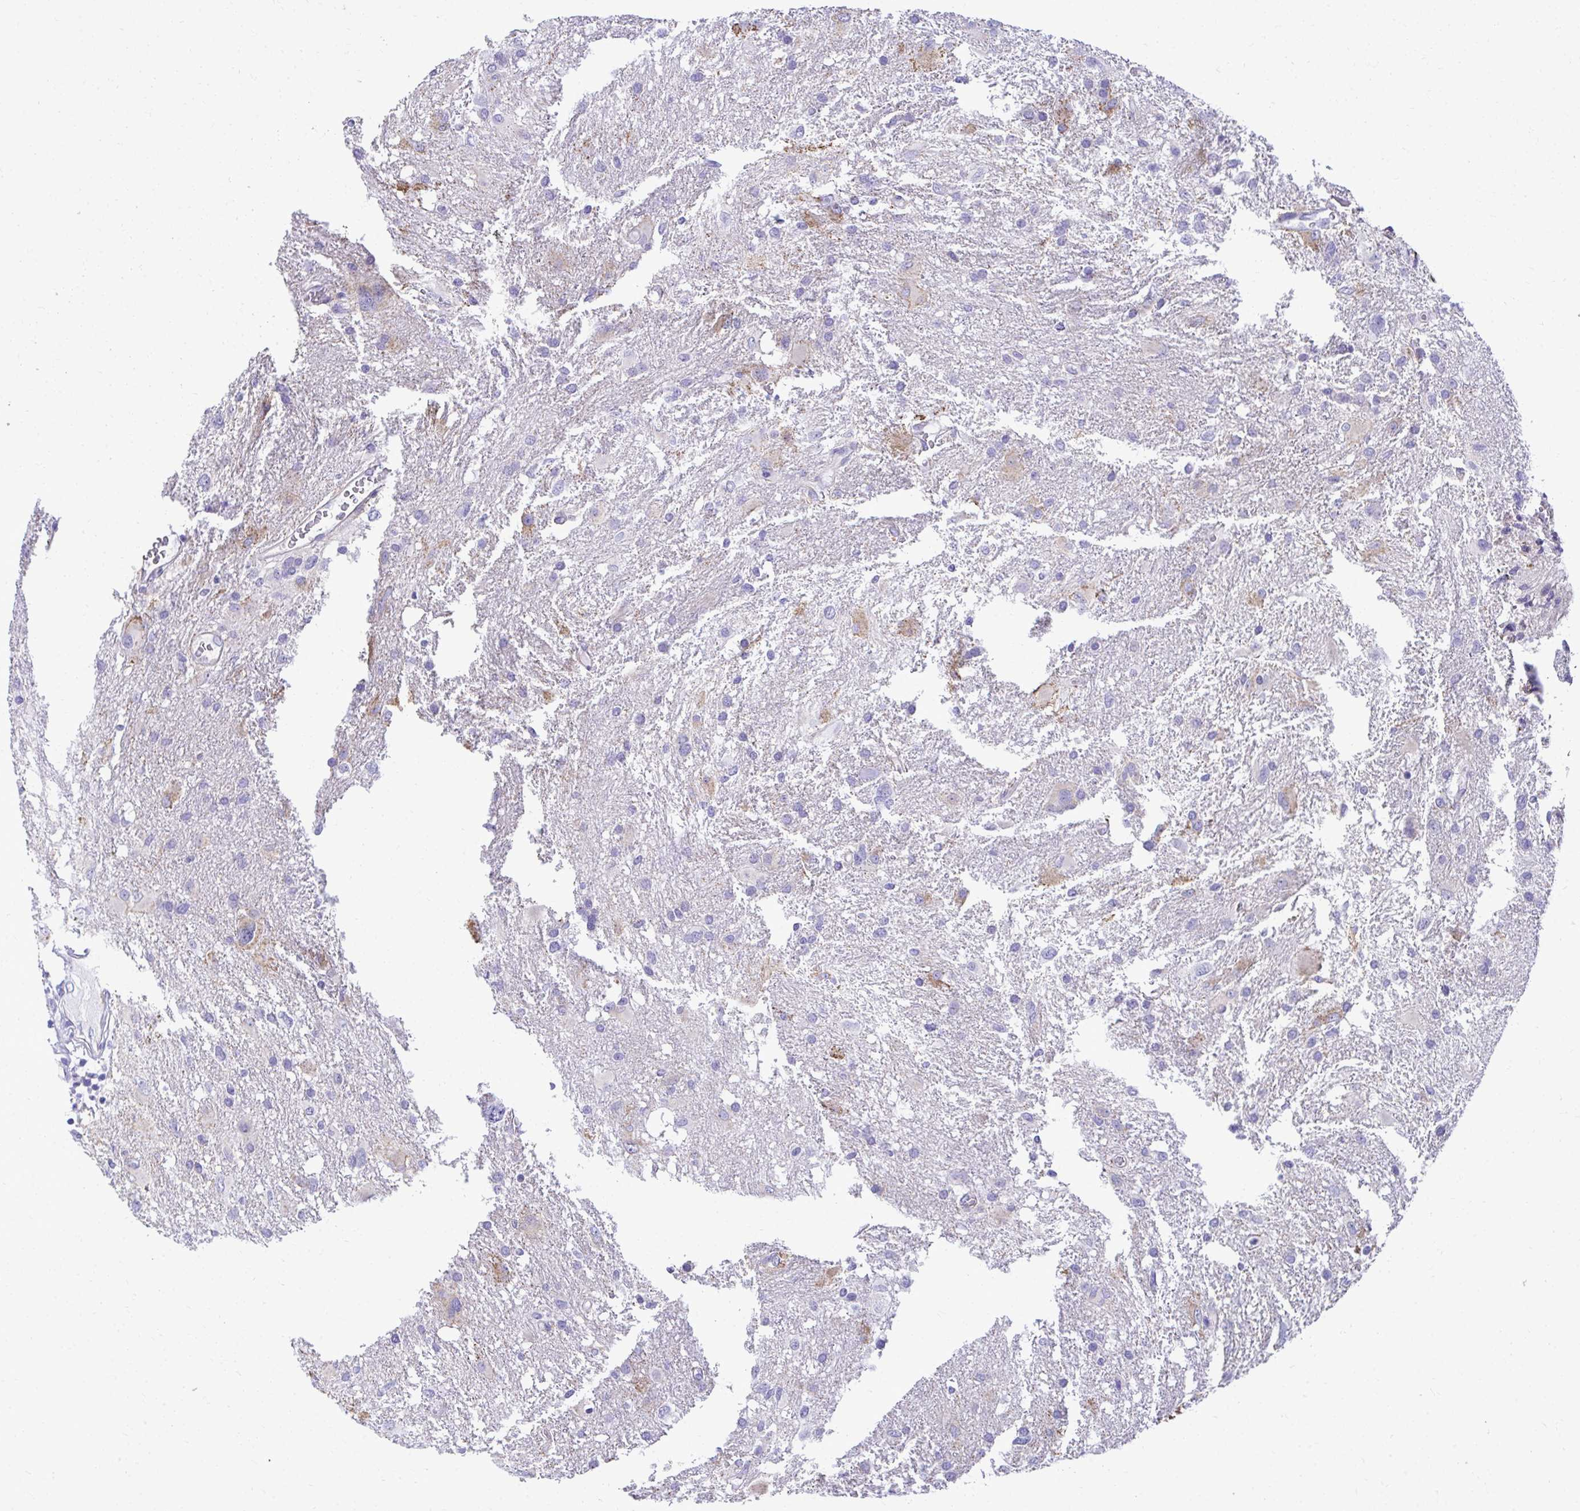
{"staining": {"intensity": "moderate", "quantity": "<25%", "location": "nuclear"}, "tissue": "glioma", "cell_type": "Tumor cells", "image_type": "cancer", "snomed": [{"axis": "morphology", "description": "Glioma, malignant, High grade"}, {"axis": "topography", "description": "Brain"}], "caption": "Immunohistochemical staining of glioma demonstrates low levels of moderate nuclear positivity in approximately <25% of tumor cells.", "gene": "AIG1", "patient": {"sex": "male", "age": 53}}